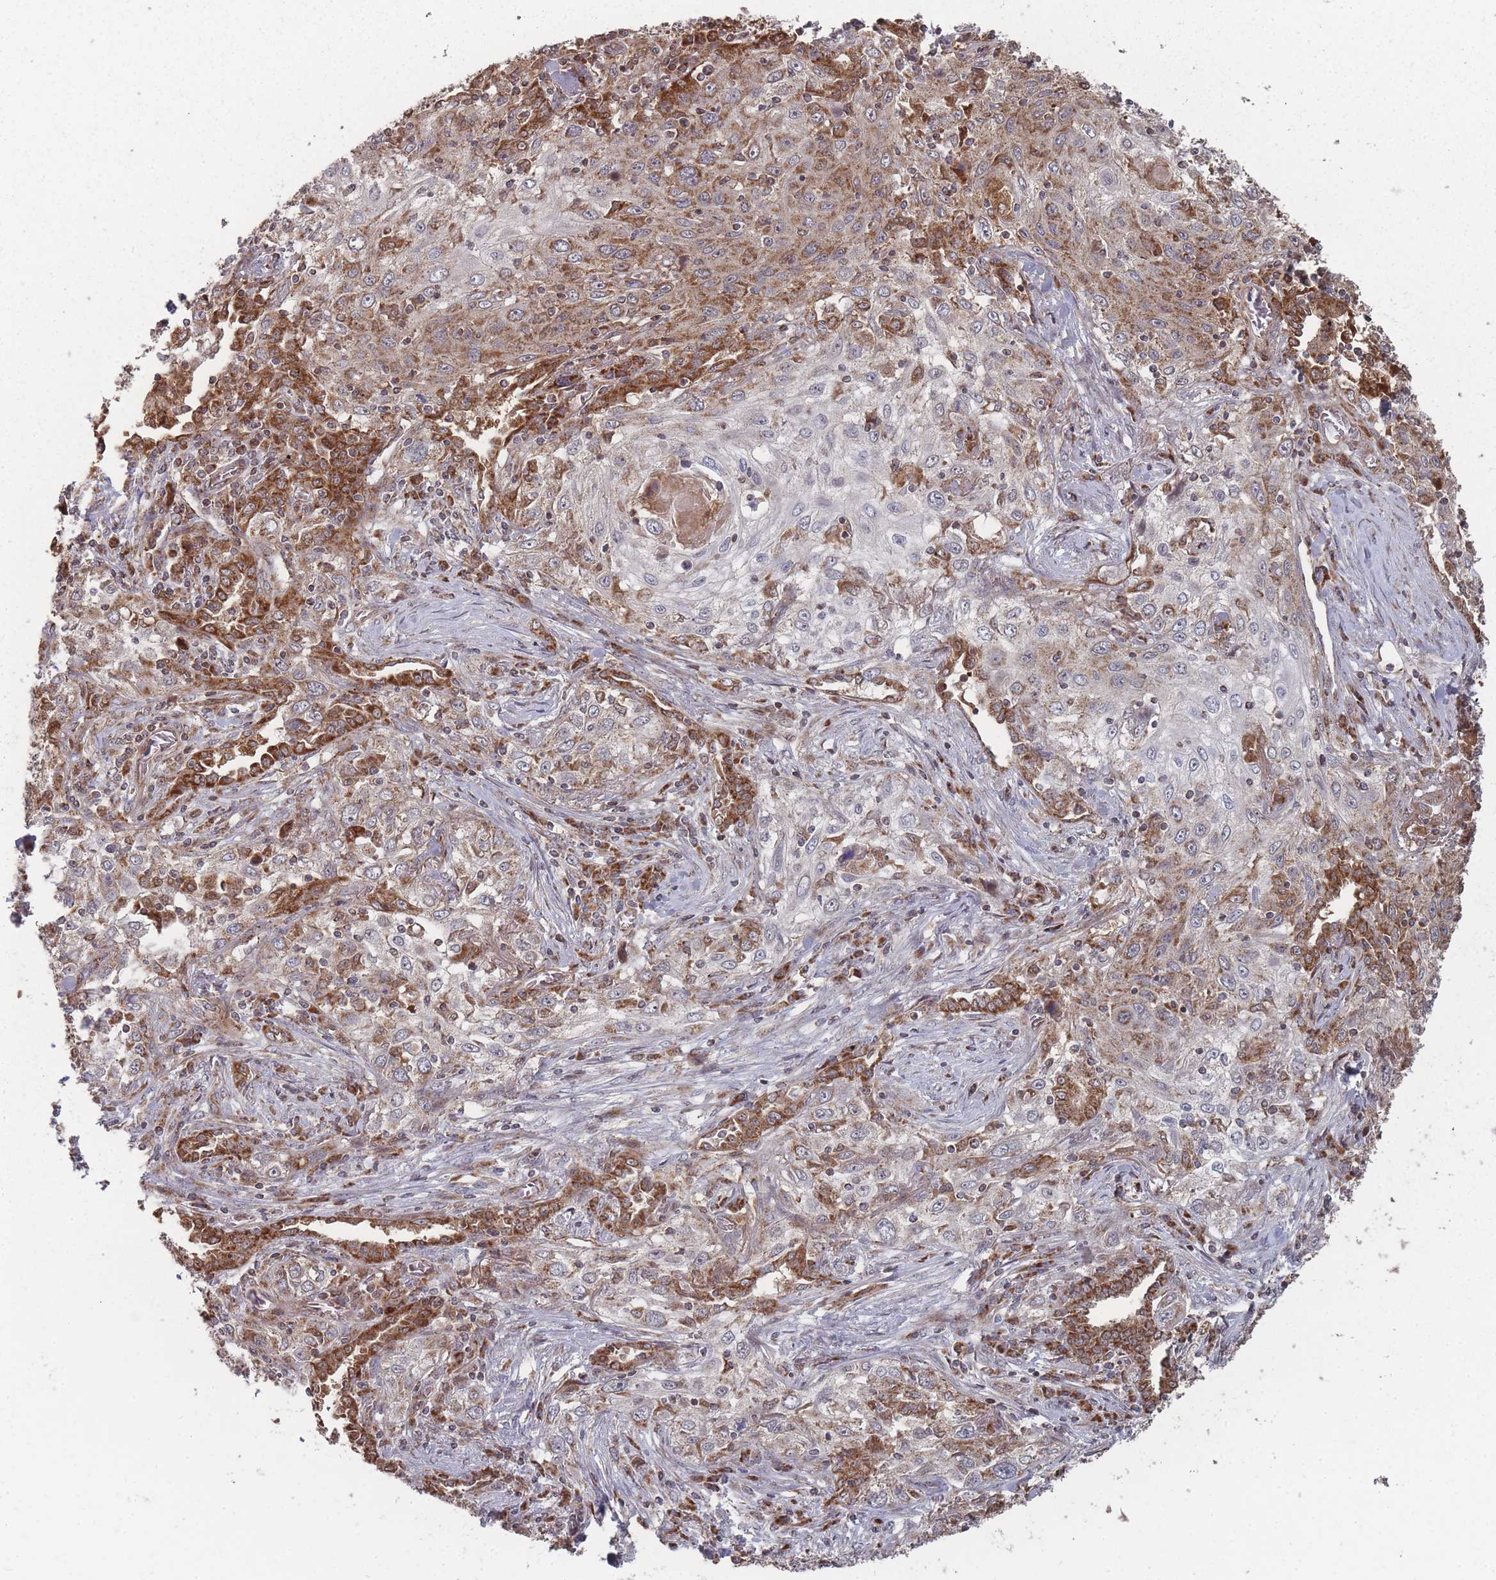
{"staining": {"intensity": "moderate", "quantity": "25%-75%", "location": "cytoplasmic/membranous"}, "tissue": "lung cancer", "cell_type": "Tumor cells", "image_type": "cancer", "snomed": [{"axis": "morphology", "description": "Squamous cell carcinoma, NOS"}, {"axis": "topography", "description": "Lung"}], "caption": "Squamous cell carcinoma (lung) stained for a protein (brown) shows moderate cytoplasmic/membranous positive staining in approximately 25%-75% of tumor cells.", "gene": "PSMB3", "patient": {"sex": "female", "age": 69}}